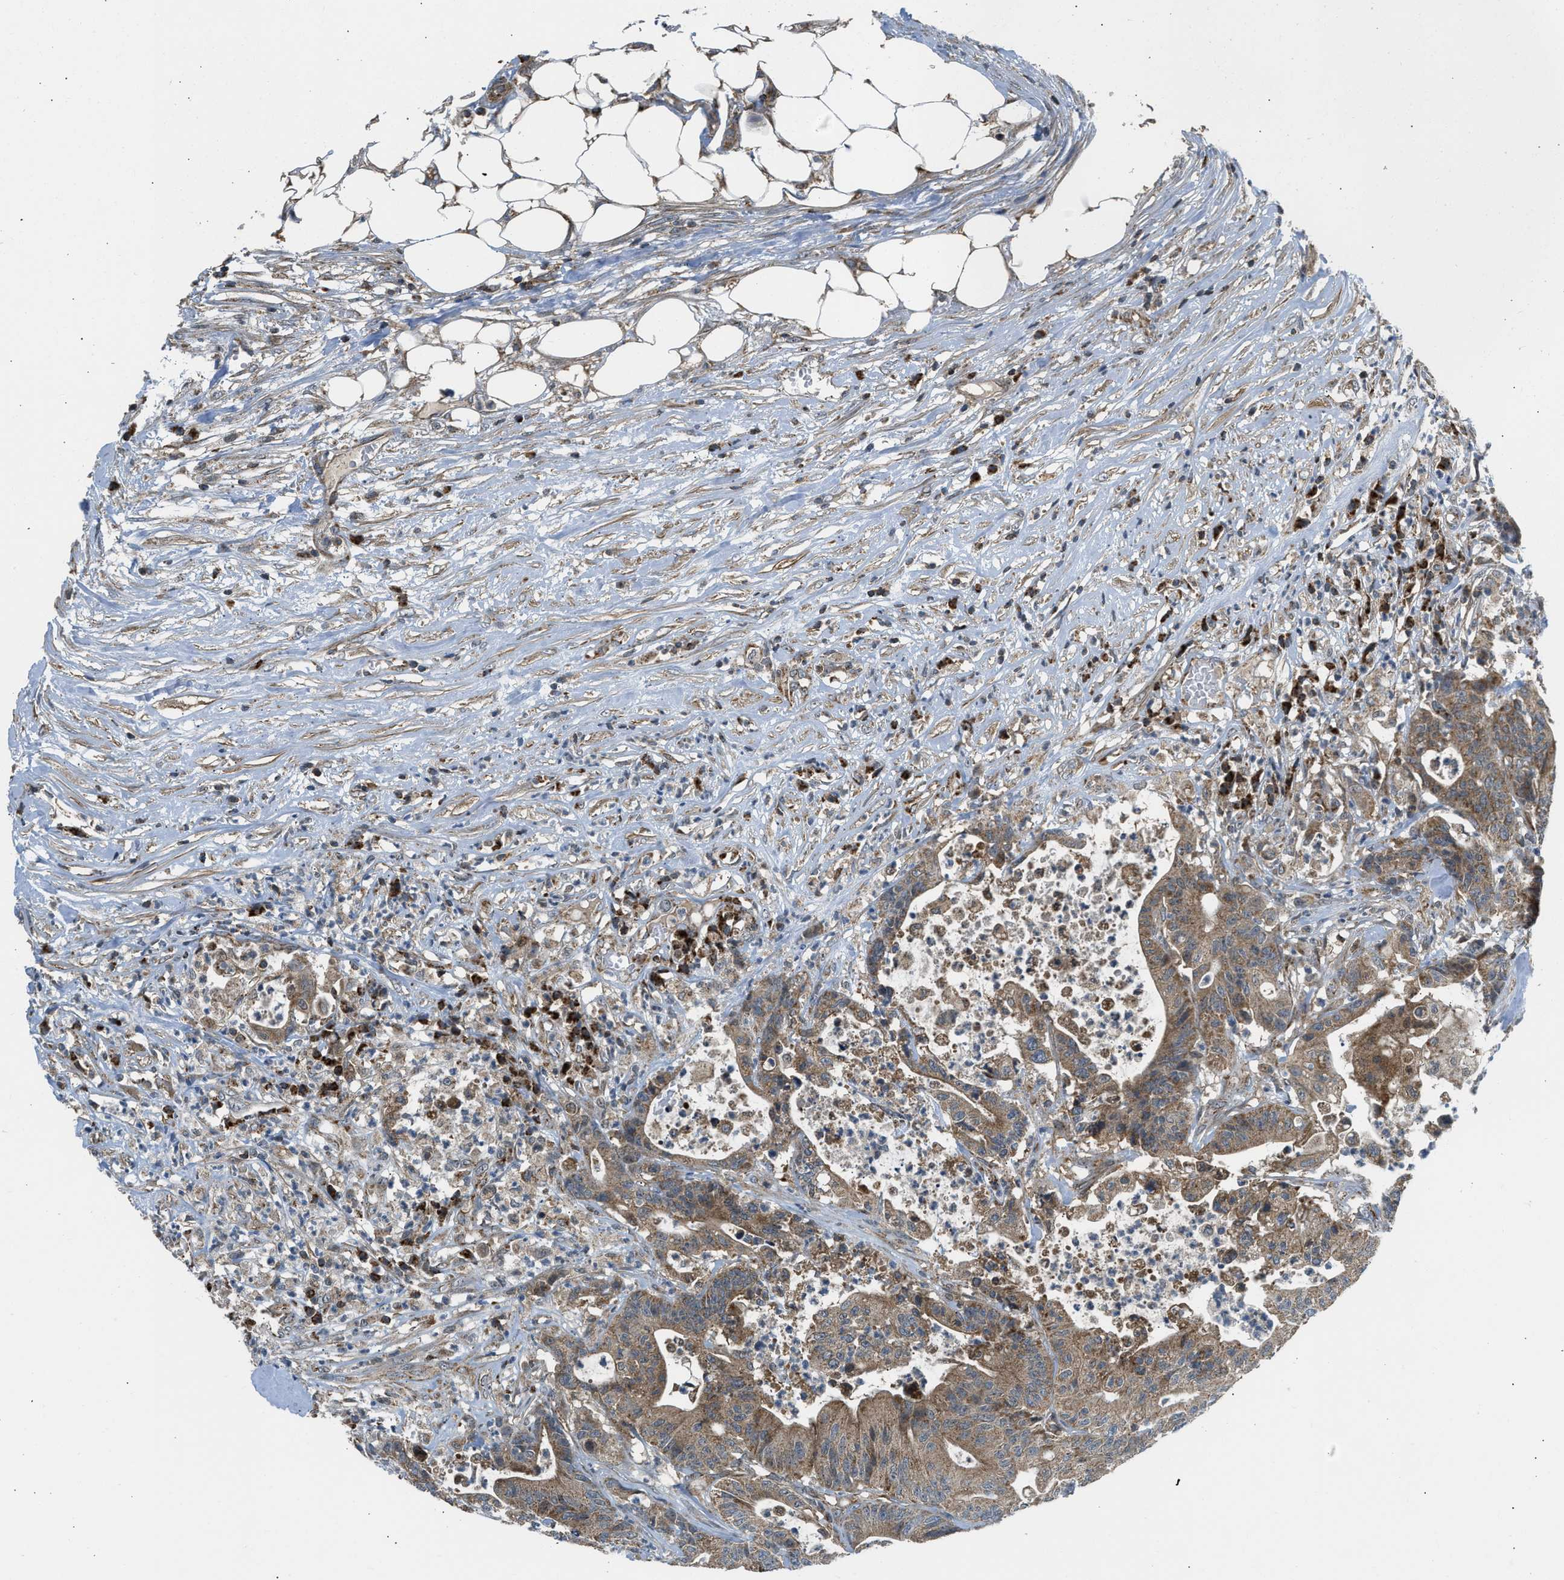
{"staining": {"intensity": "moderate", "quantity": ">75%", "location": "cytoplasmic/membranous"}, "tissue": "colorectal cancer", "cell_type": "Tumor cells", "image_type": "cancer", "snomed": [{"axis": "morphology", "description": "Adenocarcinoma, NOS"}, {"axis": "topography", "description": "Colon"}], "caption": "IHC histopathology image of neoplastic tissue: human adenocarcinoma (colorectal) stained using immunohistochemistry (IHC) displays medium levels of moderate protein expression localized specifically in the cytoplasmic/membranous of tumor cells, appearing as a cytoplasmic/membranous brown color.", "gene": "SESN2", "patient": {"sex": "female", "age": 84}}